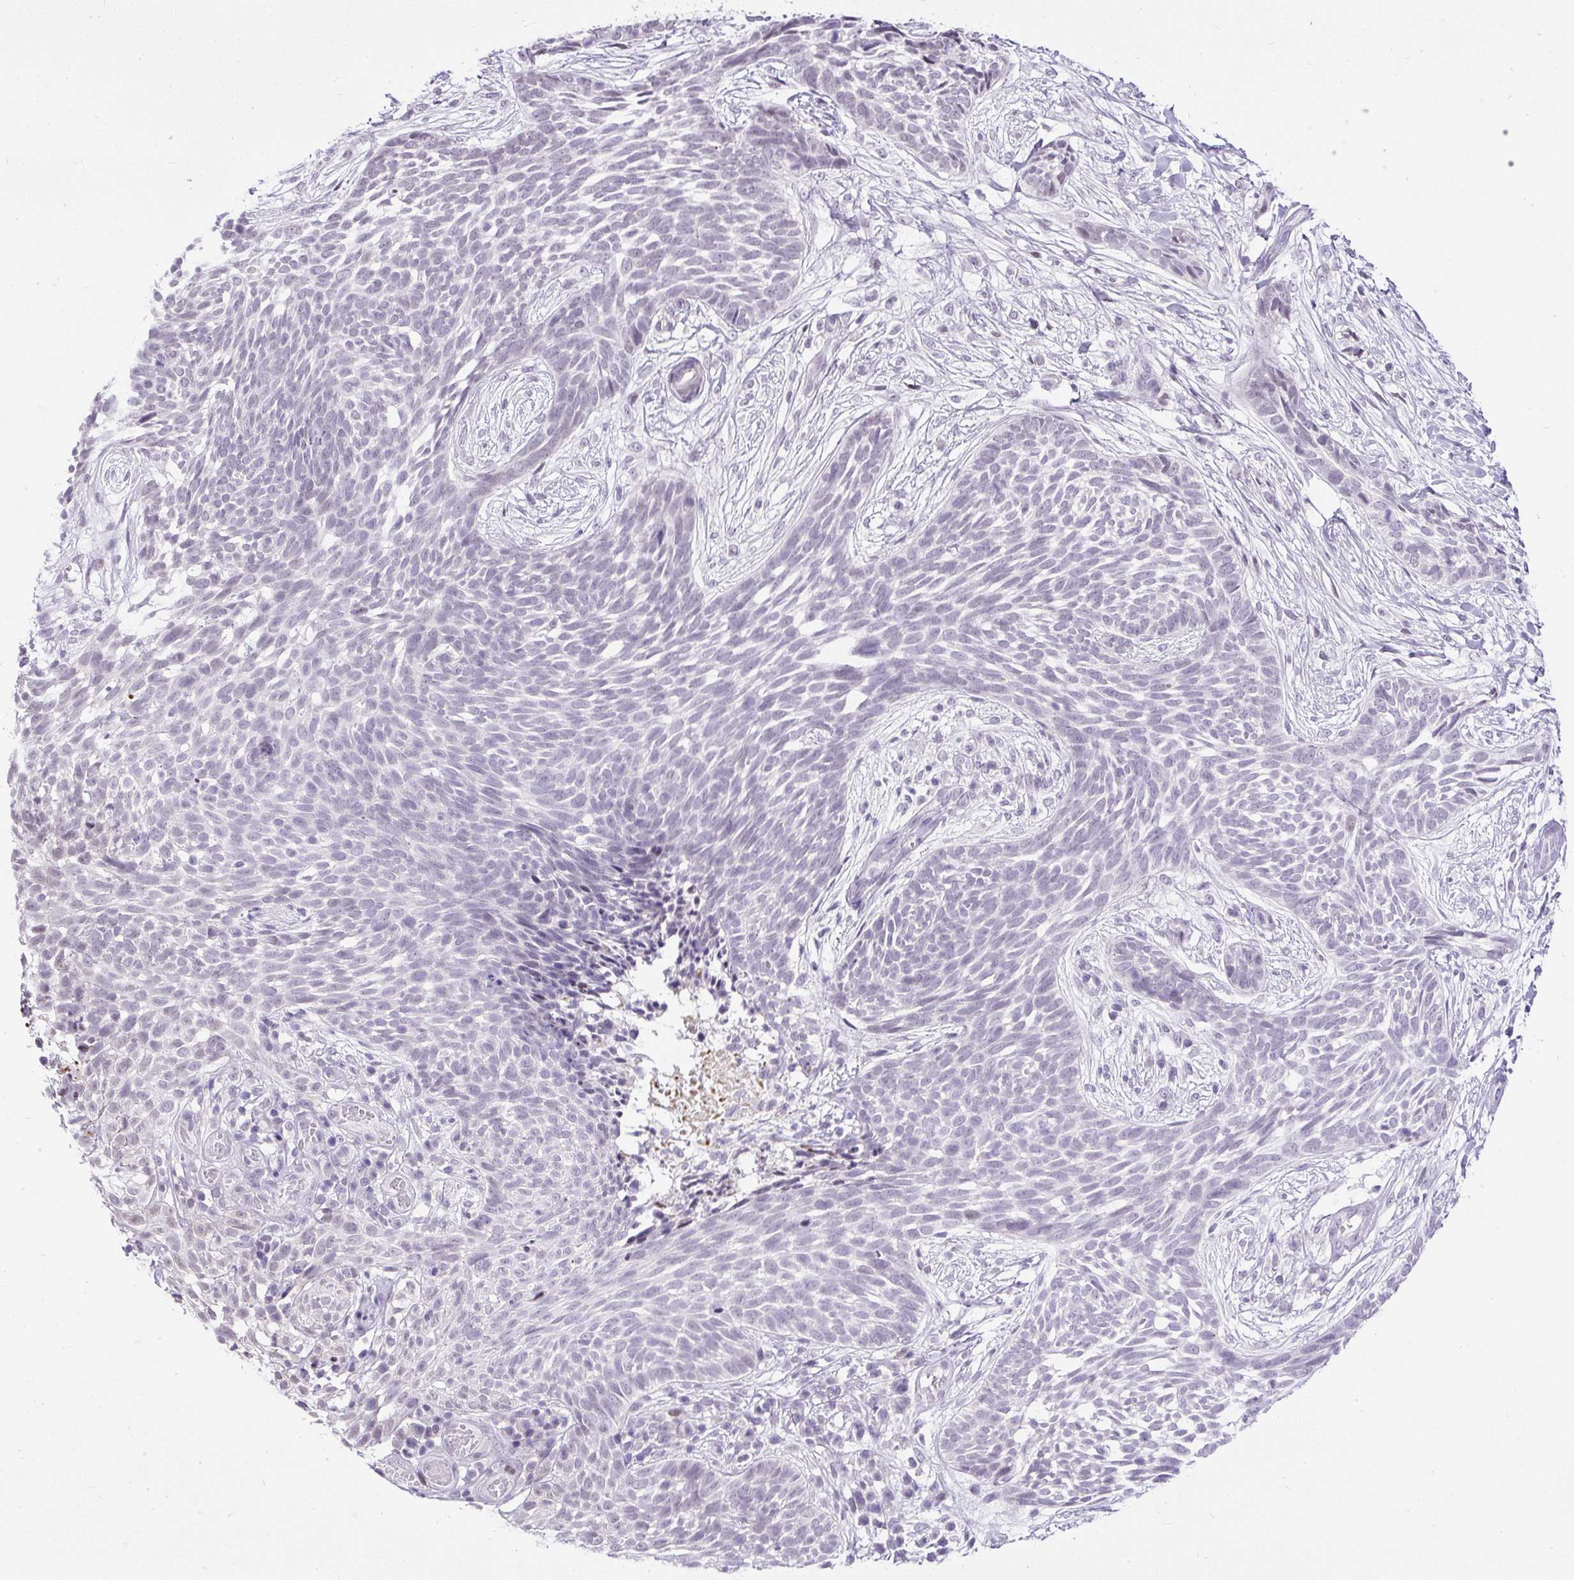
{"staining": {"intensity": "negative", "quantity": "none", "location": "none"}, "tissue": "skin cancer", "cell_type": "Tumor cells", "image_type": "cancer", "snomed": [{"axis": "morphology", "description": "Basal cell carcinoma"}, {"axis": "topography", "description": "Skin"}, {"axis": "topography", "description": "Skin, foot"}], "caption": "Histopathology image shows no protein expression in tumor cells of skin cancer (basal cell carcinoma) tissue. Brightfield microscopy of IHC stained with DAB (3,3'-diaminobenzidine) (brown) and hematoxylin (blue), captured at high magnification.", "gene": "WNT10B", "patient": {"sex": "female", "age": 86}}